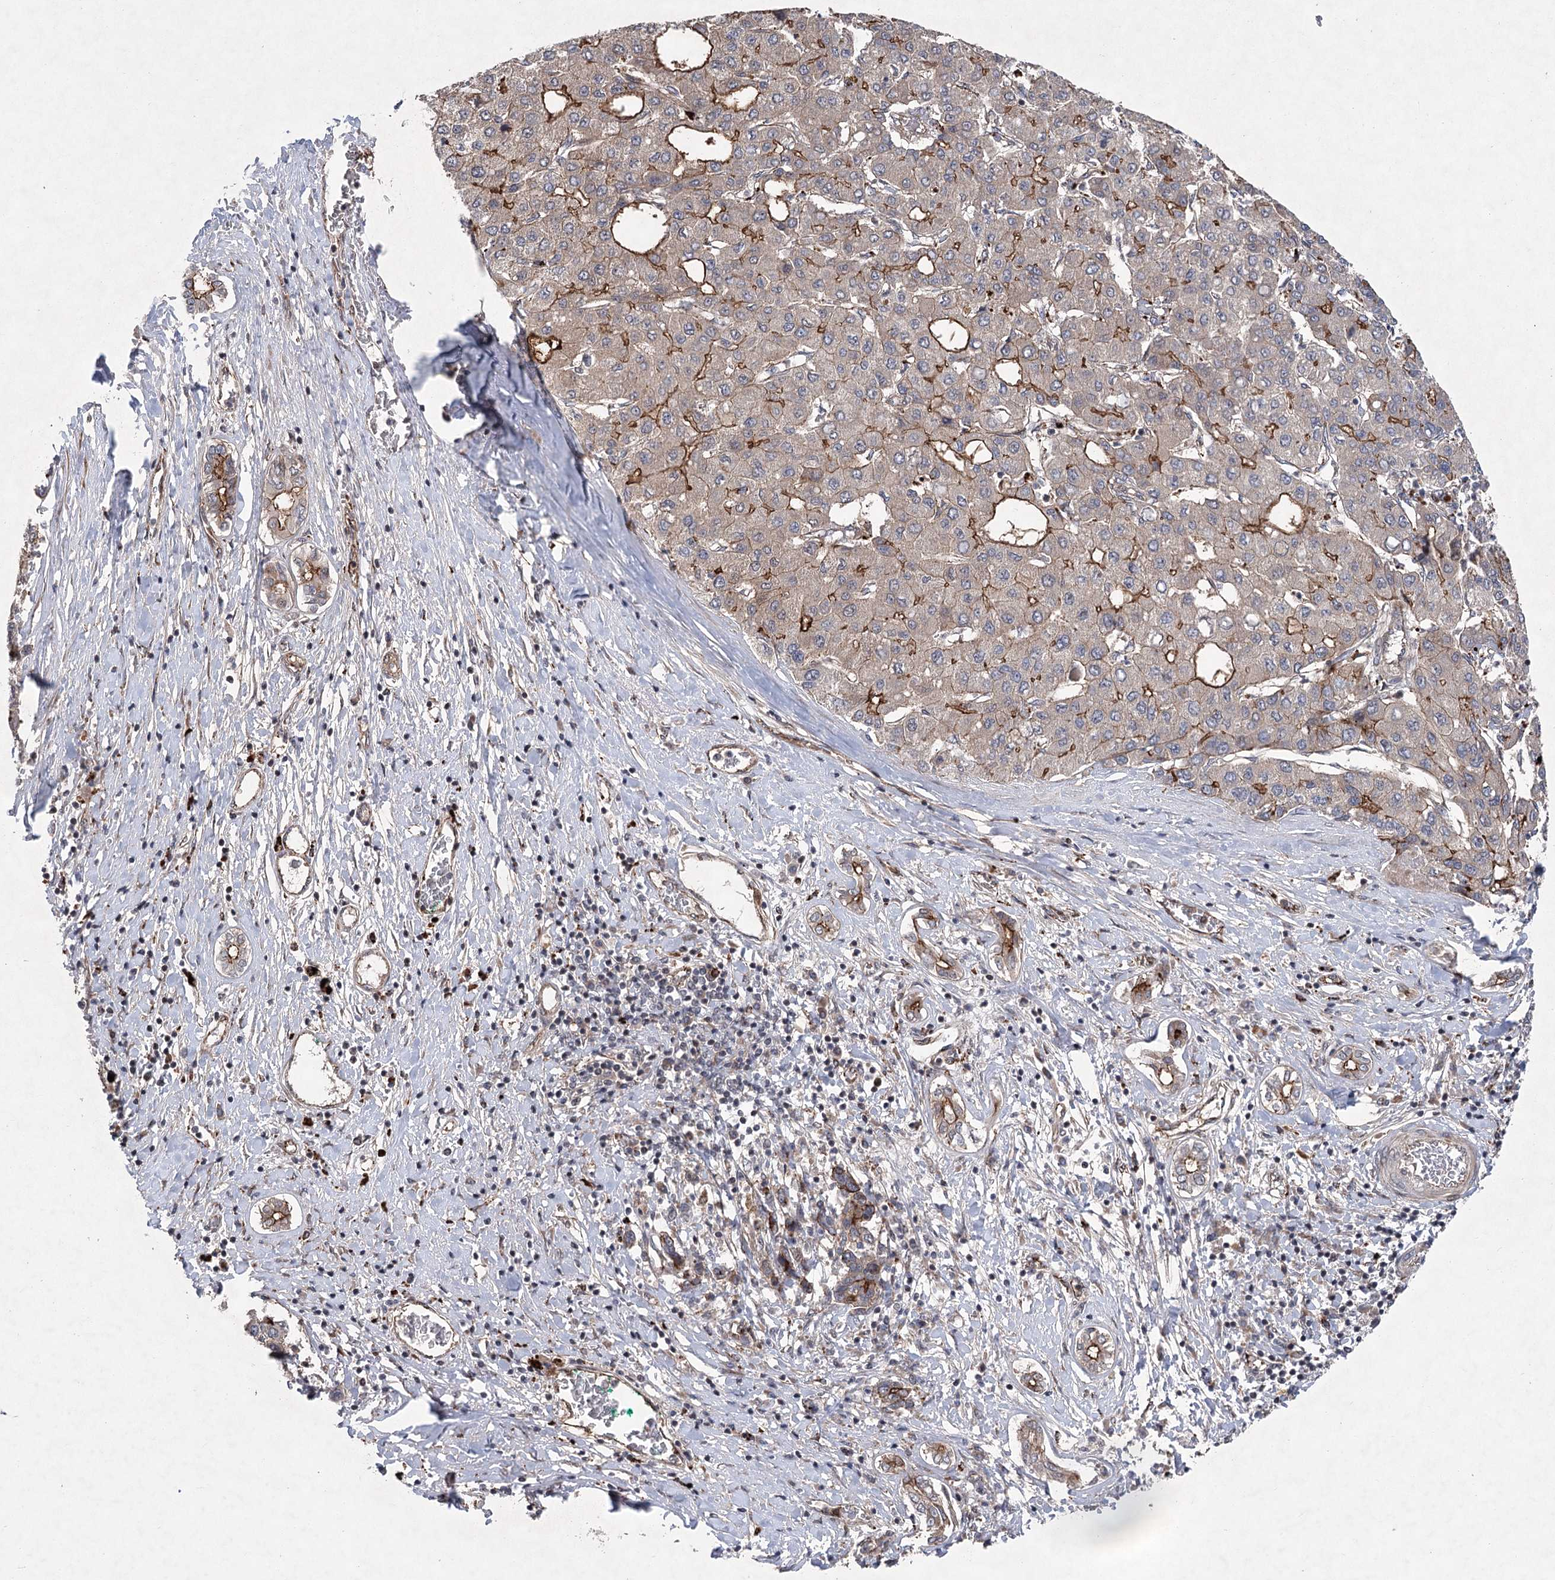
{"staining": {"intensity": "moderate", "quantity": "25%-75%", "location": "cytoplasmic/membranous"}, "tissue": "liver cancer", "cell_type": "Tumor cells", "image_type": "cancer", "snomed": [{"axis": "morphology", "description": "Carcinoma, Hepatocellular, NOS"}, {"axis": "topography", "description": "Liver"}], "caption": "Immunohistochemistry (IHC) staining of liver cancer (hepatocellular carcinoma), which exhibits medium levels of moderate cytoplasmic/membranous positivity in about 25%-75% of tumor cells indicating moderate cytoplasmic/membranous protein staining. The staining was performed using DAB (brown) for protein detection and nuclei were counterstained in hematoxylin (blue).", "gene": "METTL24", "patient": {"sex": "male", "age": 65}}